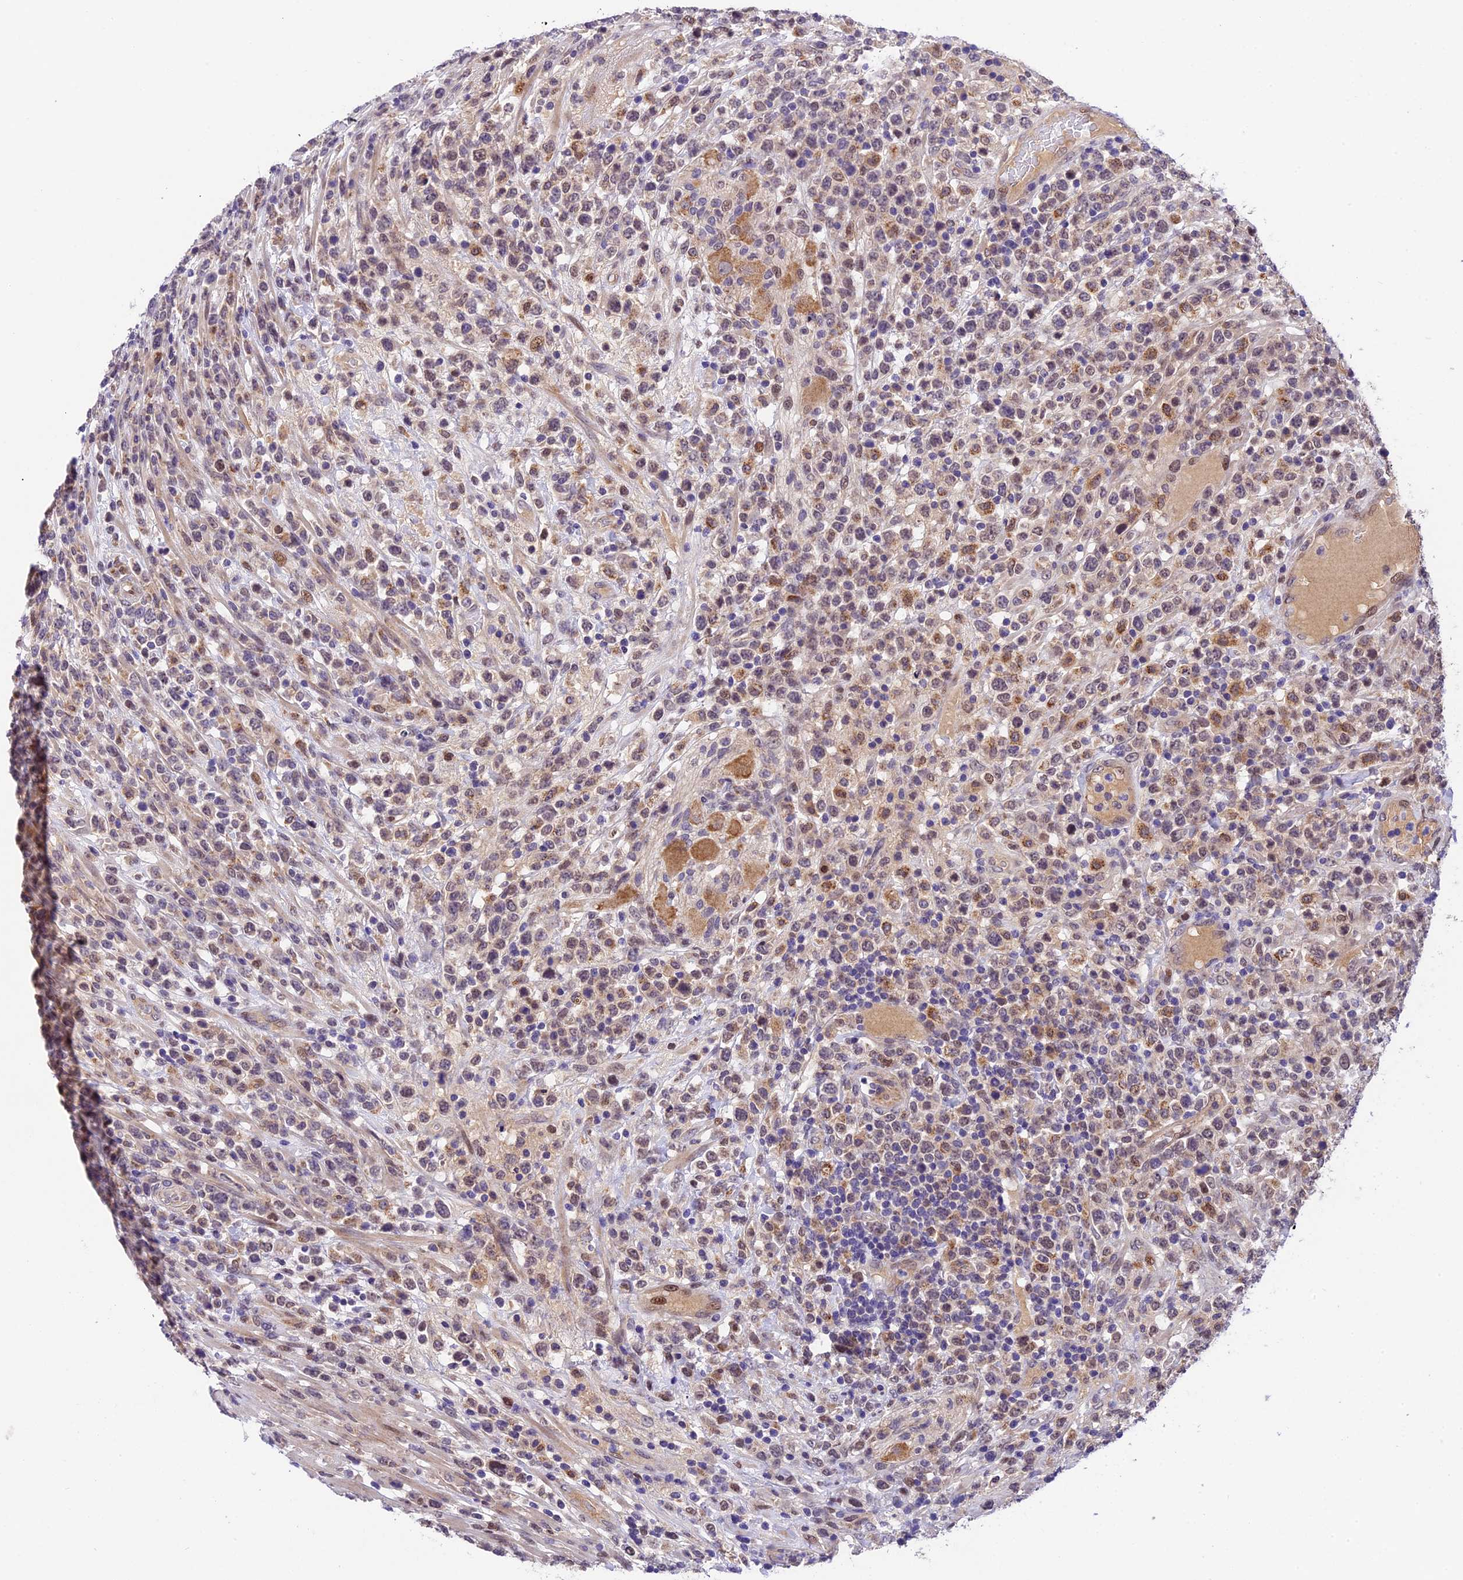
{"staining": {"intensity": "weak", "quantity": "25%-75%", "location": "cytoplasmic/membranous"}, "tissue": "lymphoma", "cell_type": "Tumor cells", "image_type": "cancer", "snomed": [{"axis": "morphology", "description": "Malignant lymphoma, non-Hodgkin's type, High grade"}, {"axis": "topography", "description": "Colon"}], "caption": "Immunohistochemistry (IHC) (DAB) staining of lymphoma reveals weak cytoplasmic/membranous protein staining in approximately 25%-75% of tumor cells.", "gene": "CCSER1", "patient": {"sex": "female", "age": 53}}